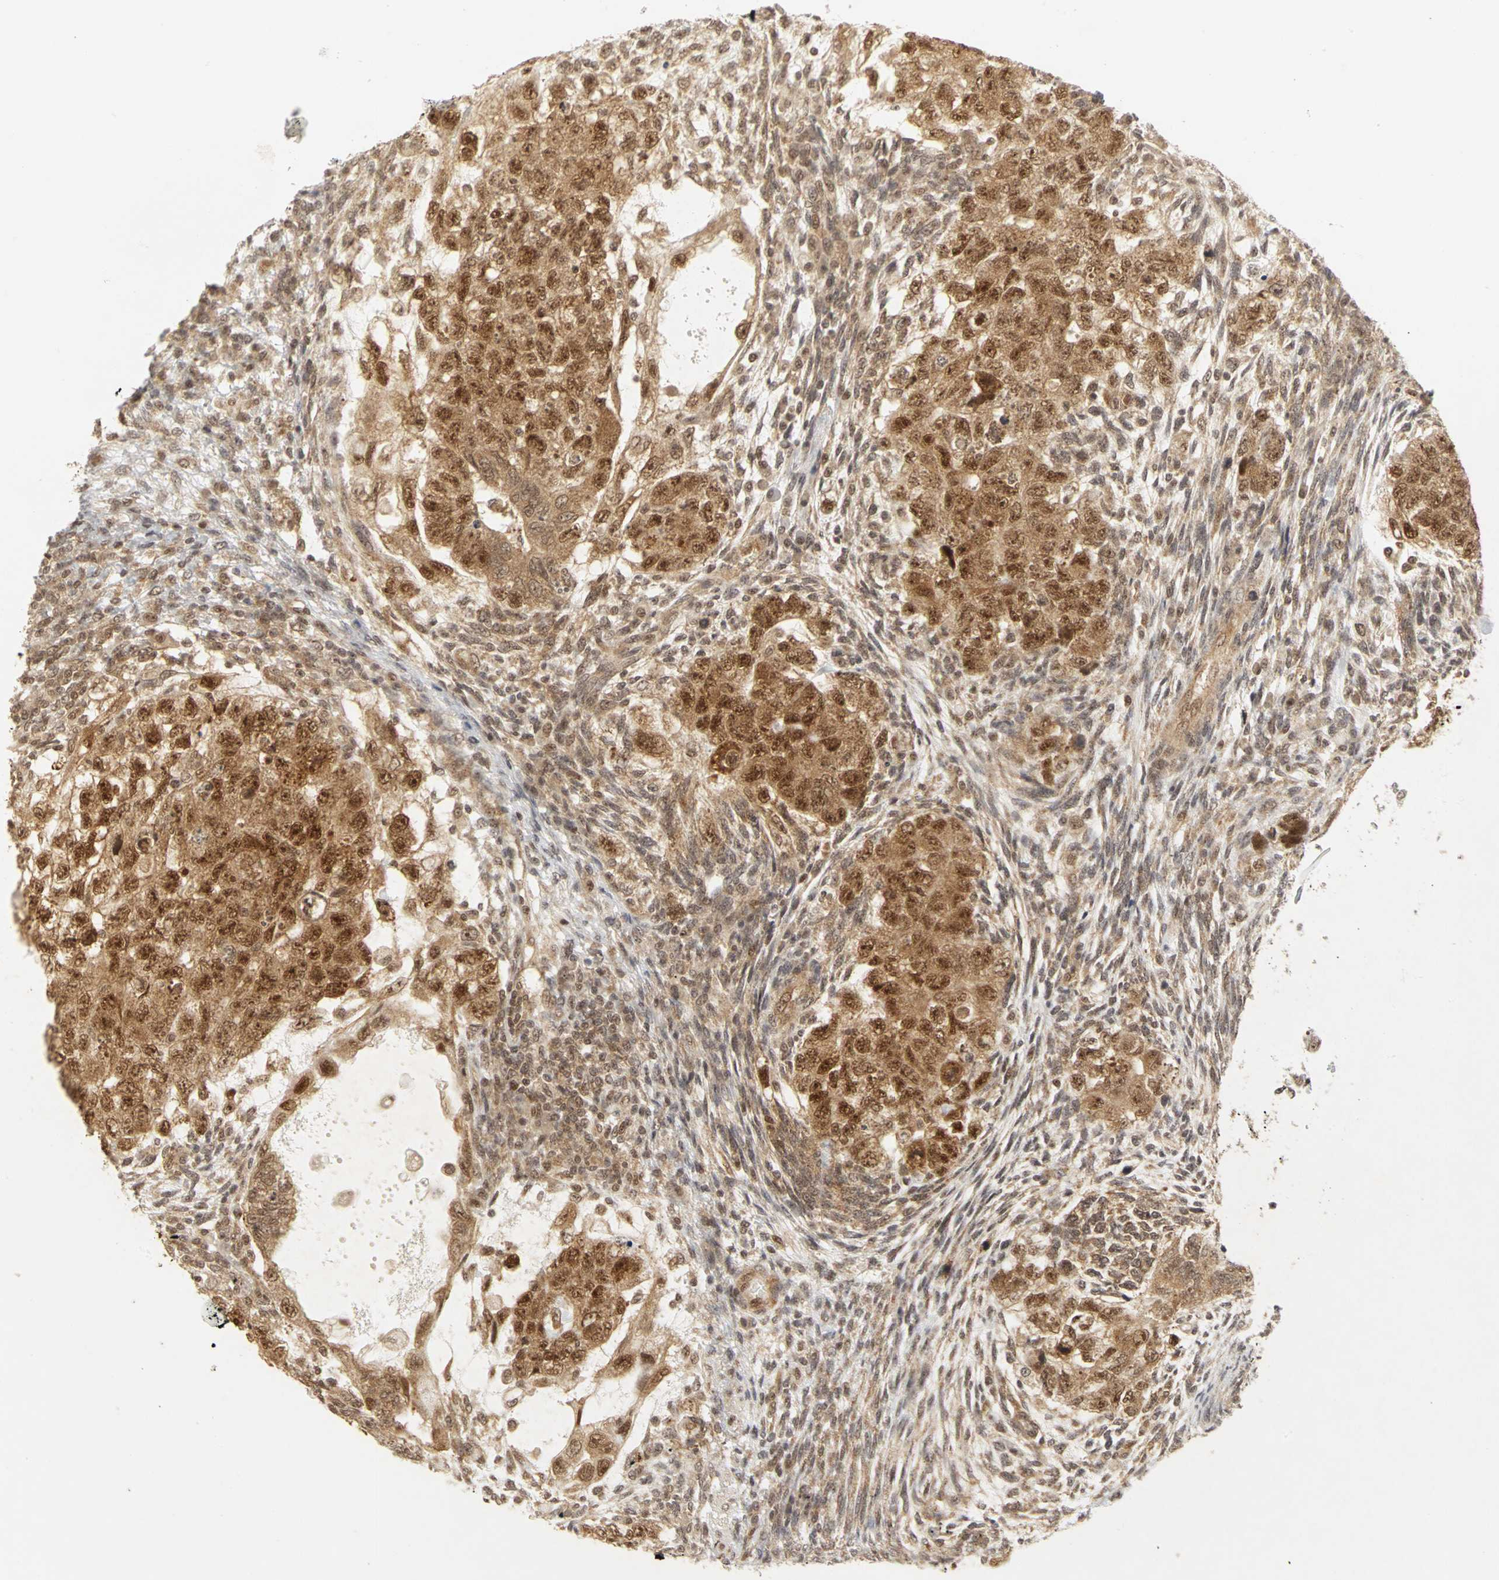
{"staining": {"intensity": "strong", "quantity": ">75%", "location": "cytoplasmic/membranous,nuclear"}, "tissue": "testis cancer", "cell_type": "Tumor cells", "image_type": "cancer", "snomed": [{"axis": "morphology", "description": "Normal tissue, NOS"}, {"axis": "morphology", "description": "Carcinoma, Embryonal, NOS"}, {"axis": "topography", "description": "Testis"}], "caption": "Testis cancer stained with DAB immunohistochemistry demonstrates high levels of strong cytoplasmic/membranous and nuclear expression in approximately >75% of tumor cells. Nuclei are stained in blue.", "gene": "CSNK2B", "patient": {"sex": "male", "age": 36}}